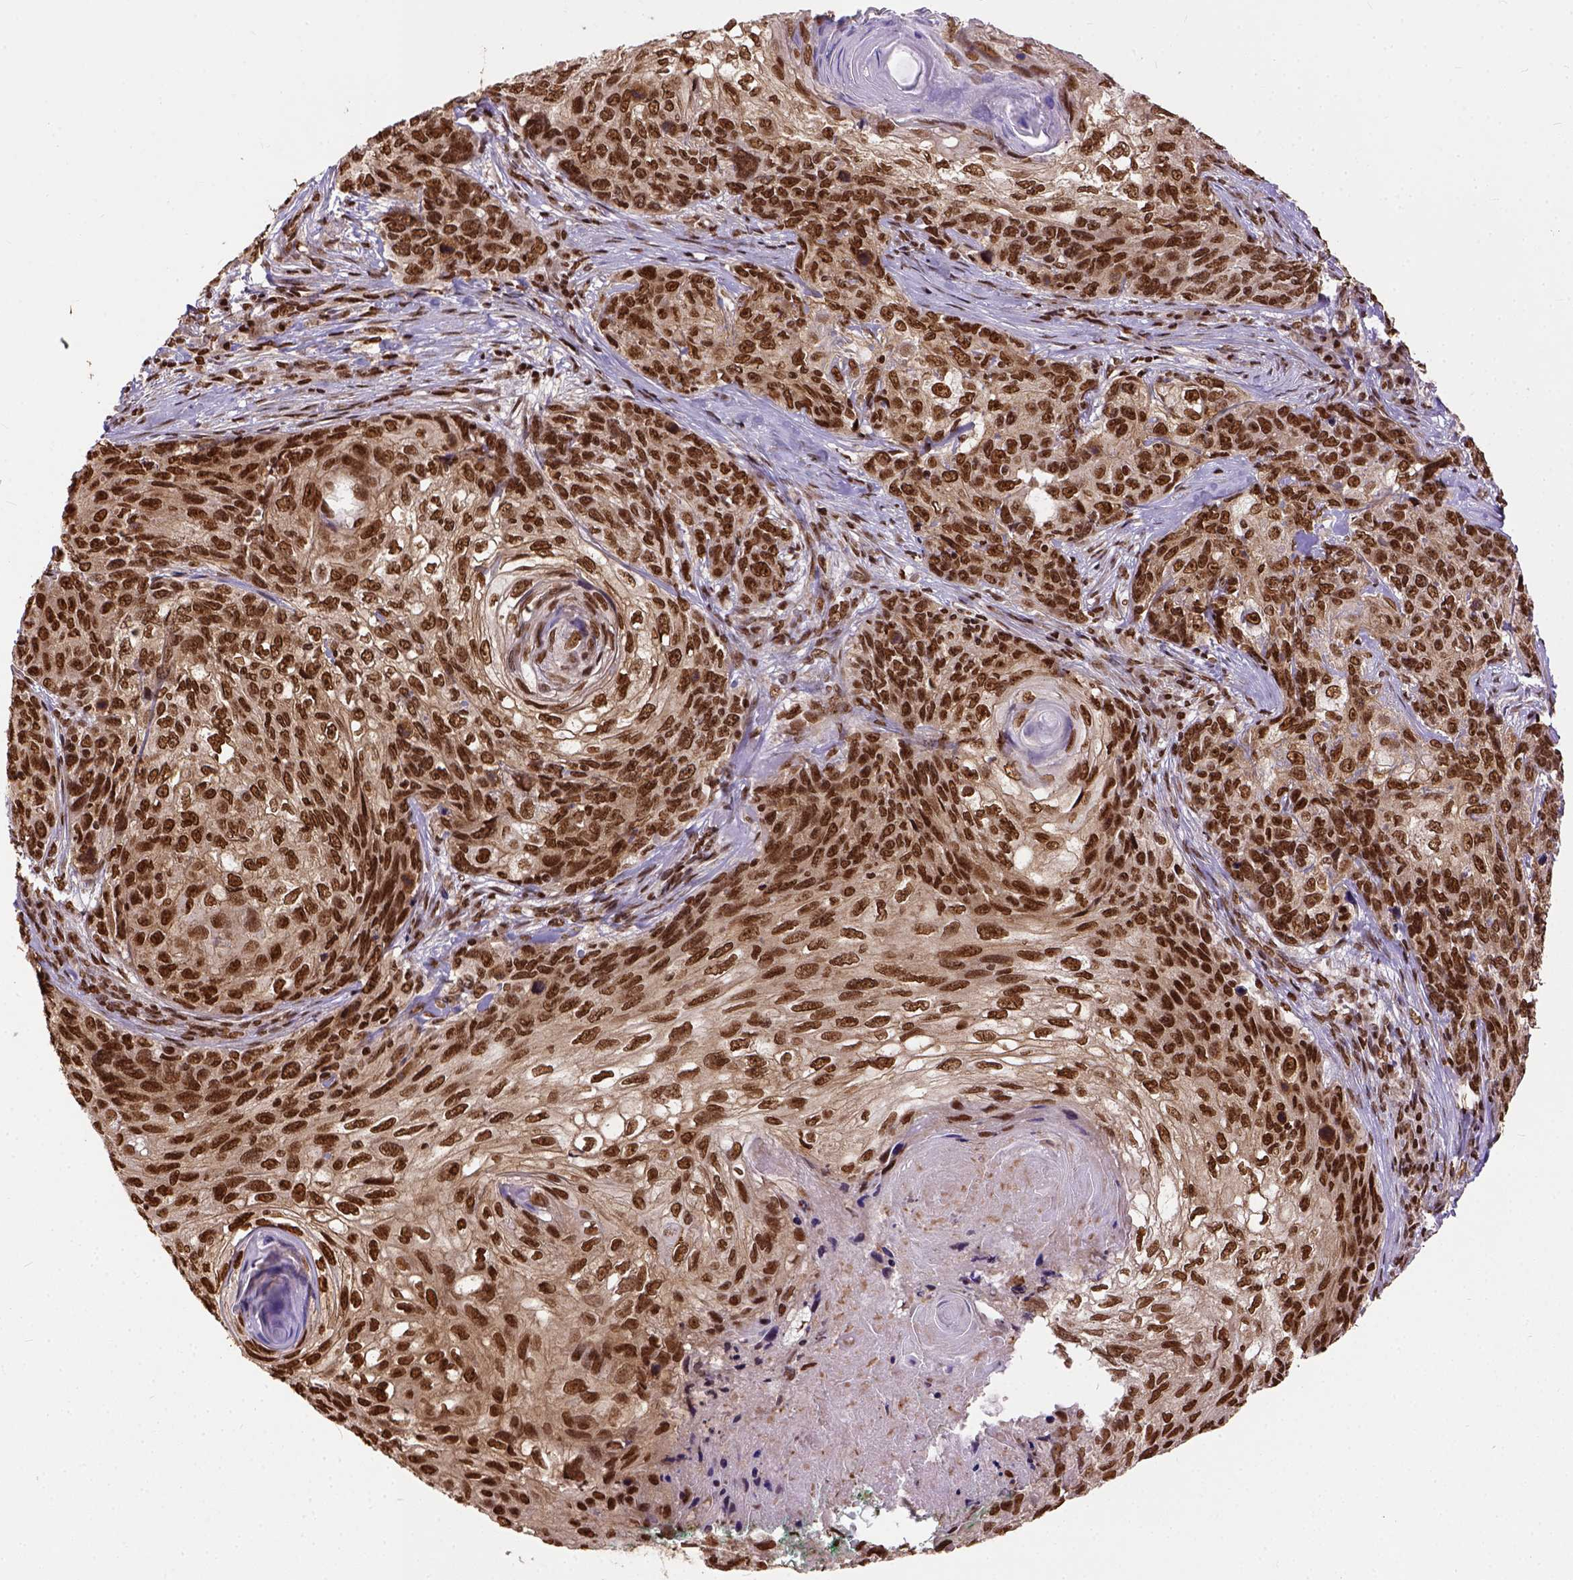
{"staining": {"intensity": "strong", "quantity": ">75%", "location": "nuclear"}, "tissue": "skin cancer", "cell_type": "Tumor cells", "image_type": "cancer", "snomed": [{"axis": "morphology", "description": "Squamous cell carcinoma, NOS"}, {"axis": "topography", "description": "Skin"}], "caption": "Squamous cell carcinoma (skin) stained with a brown dye displays strong nuclear positive expression in approximately >75% of tumor cells.", "gene": "NACC1", "patient": {"sex": "male", "age": 92}}